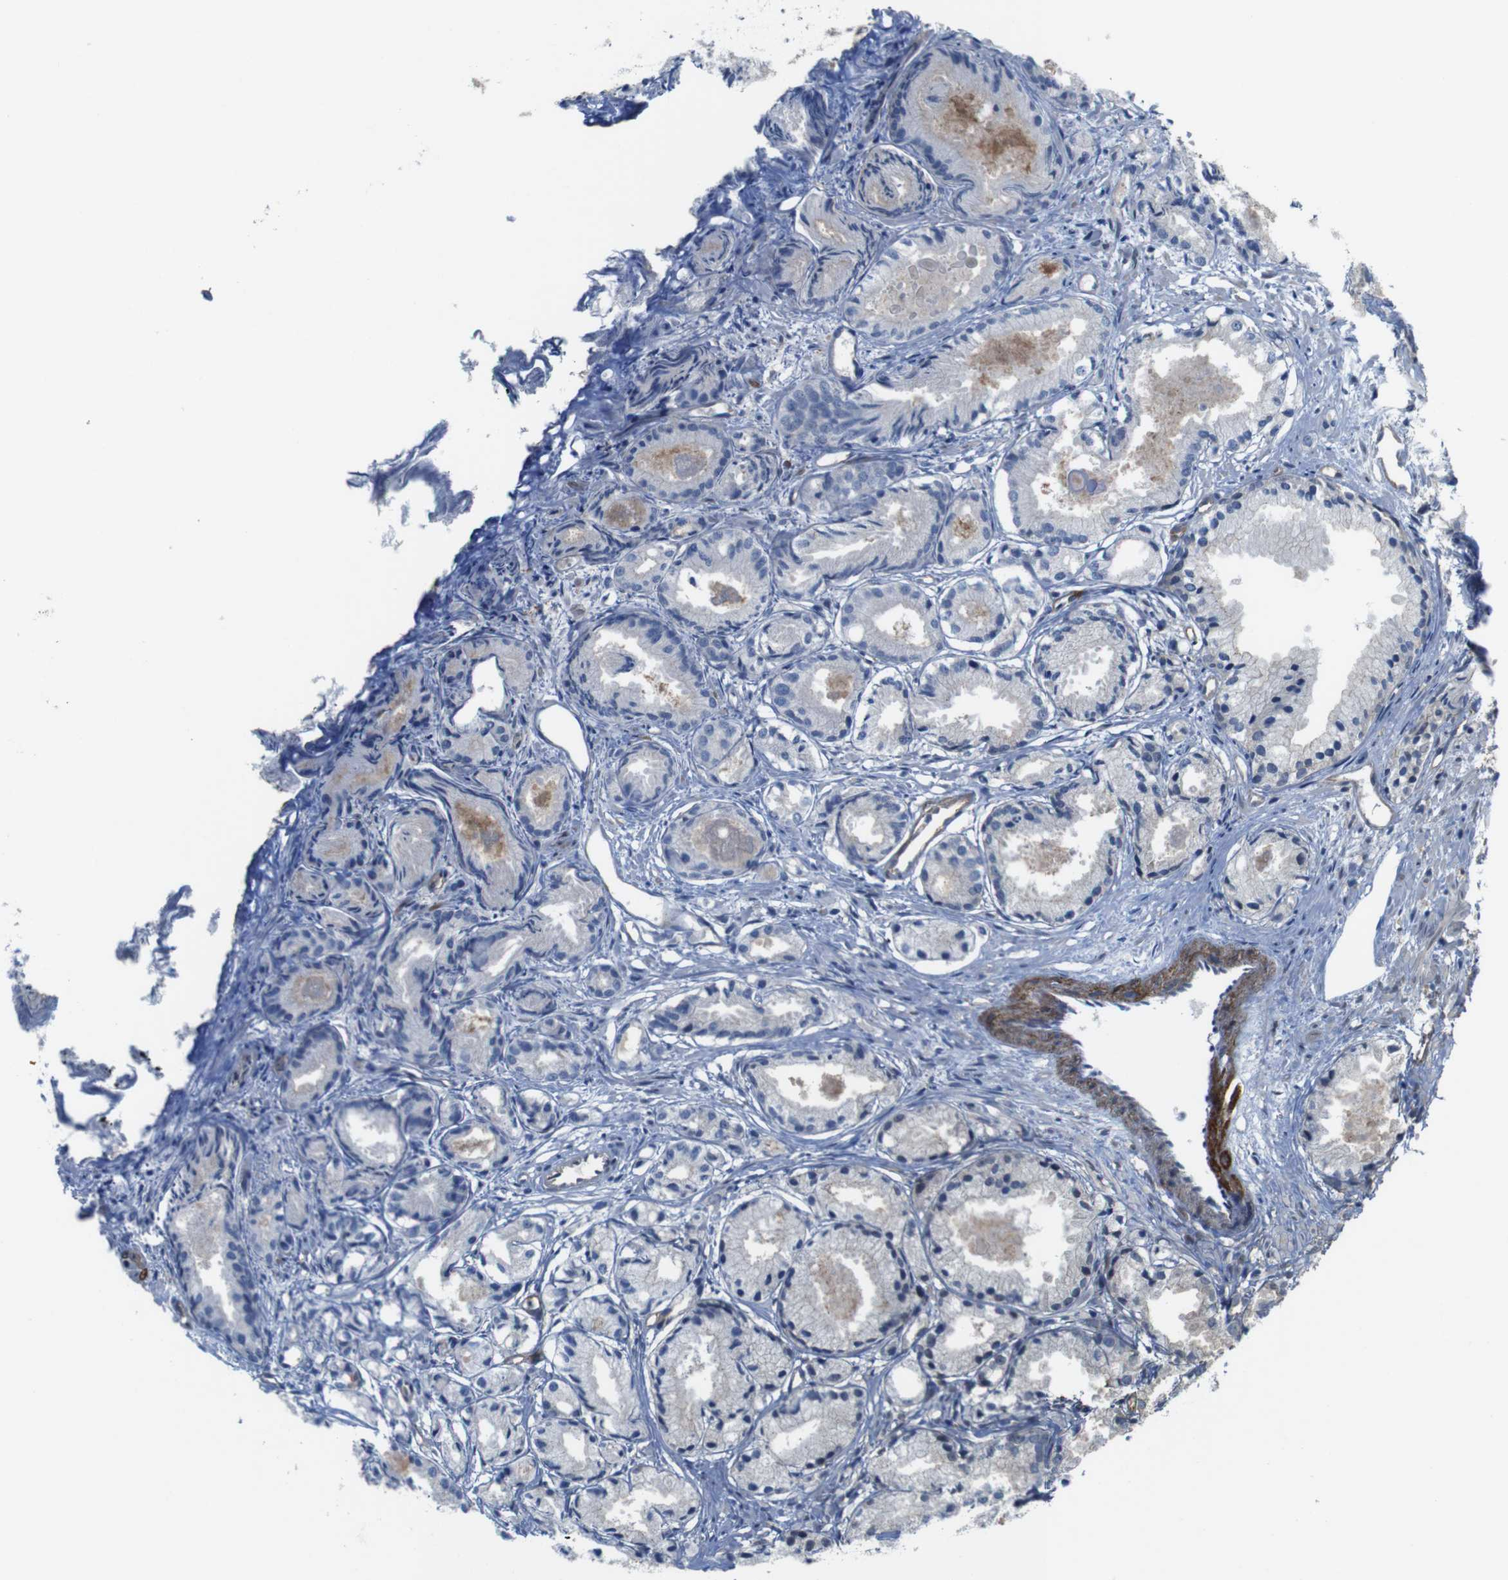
{"staining": {"intensity": "negative", "quantity": "none", "location": "none"}, "tissue": "prostate cancer", "cell_type": "Tumor cells", "image_type": "cancer", "snomed": [{"axis": "morphology", "description": "Adenocarcinoma, Low grade"}, {"axis": "topography", "description": "Prostate"}], "caption": "Prostate cancer was stained to show a protein in brown. There is no significant expression in tumor cells.", "gene": "PTGER4", "patient": {"sex": "male", "age": 72}}